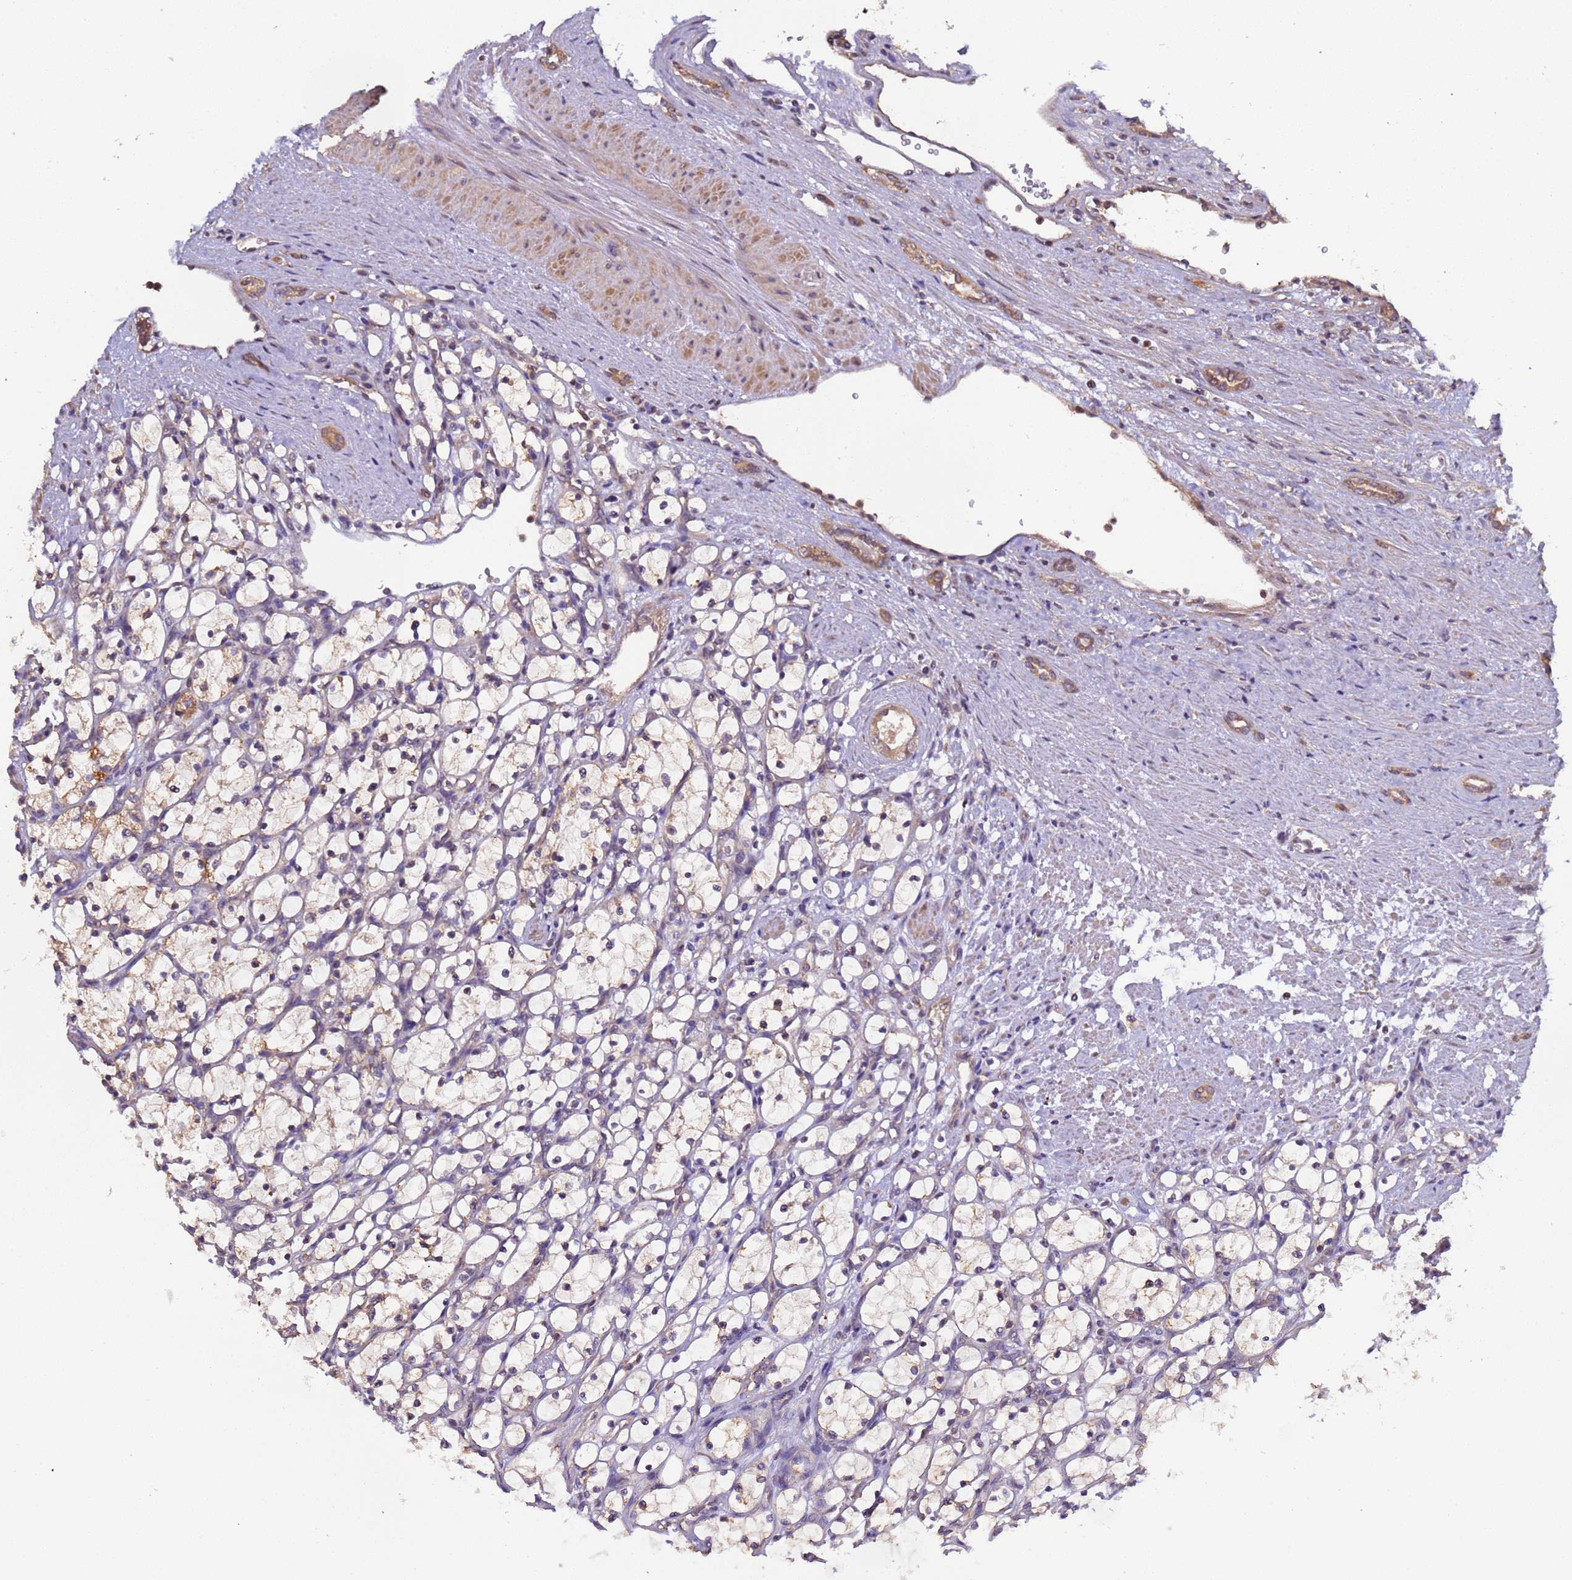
{"staining": {"intensity": "weak", "quantity": "<25%", "location": "cytoplasmic/membranous"}, "tissue": "renal cancer", "cell_type": "Tumor cells", "image_type": "cancer", "snomed": [{"axis": "morphology", "description": "Adenocarcinoma, NOS"}, {"axis": "topography", "description": "Kidney"}], "caption": "Tumor cells show no significant expression in renal cancer (adenocarcinoma). (Immunohistochemistry, brightfield microscopy, high magnification).", "gene": "ELMOD2", "patient": {"sex": "female", "age": 69}}